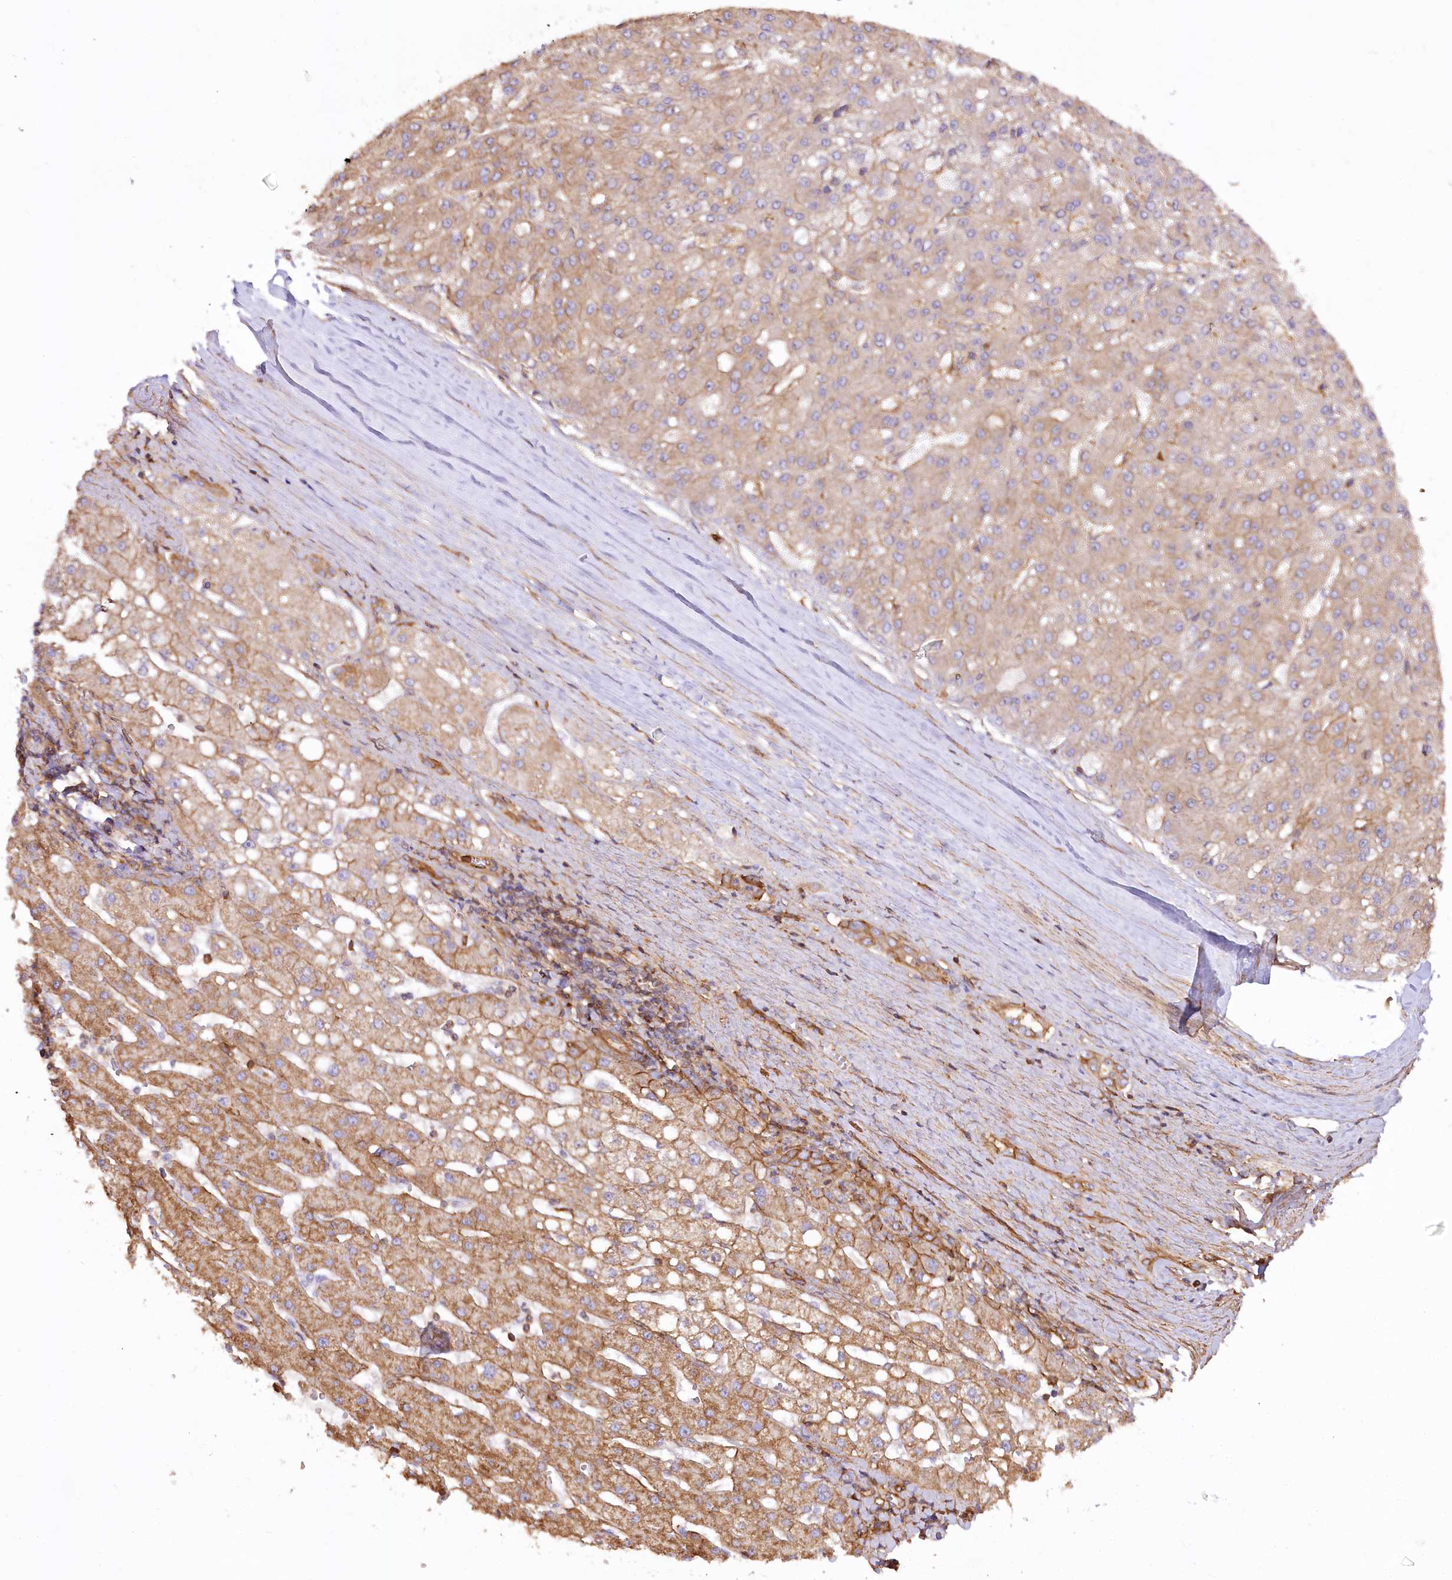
{"staining": {"intensity": "moderate", "quantity": ">75%", "location": "cytoplasmic/membranous"}, "tissue": "liver cancer", "cell_type": "Tumor cells", "image_type": "cancer", "snomed": [{"axis": "morphology", "description": "Carcinoma, Hepatocellular, NOS"}, {"axis": "topography", "description": "Liver"}], "caption": "Brown immunohistochemical staining in human liver hepatocellular carcinoma displays moderate cytoplasmic/membranous positivity in approximately >75% of tumor cells. (Brightfield microscopy of DAB IHC at high magnification).", "gene": "SYNPO2", "patient": {"sex": "male", "age": 67}}